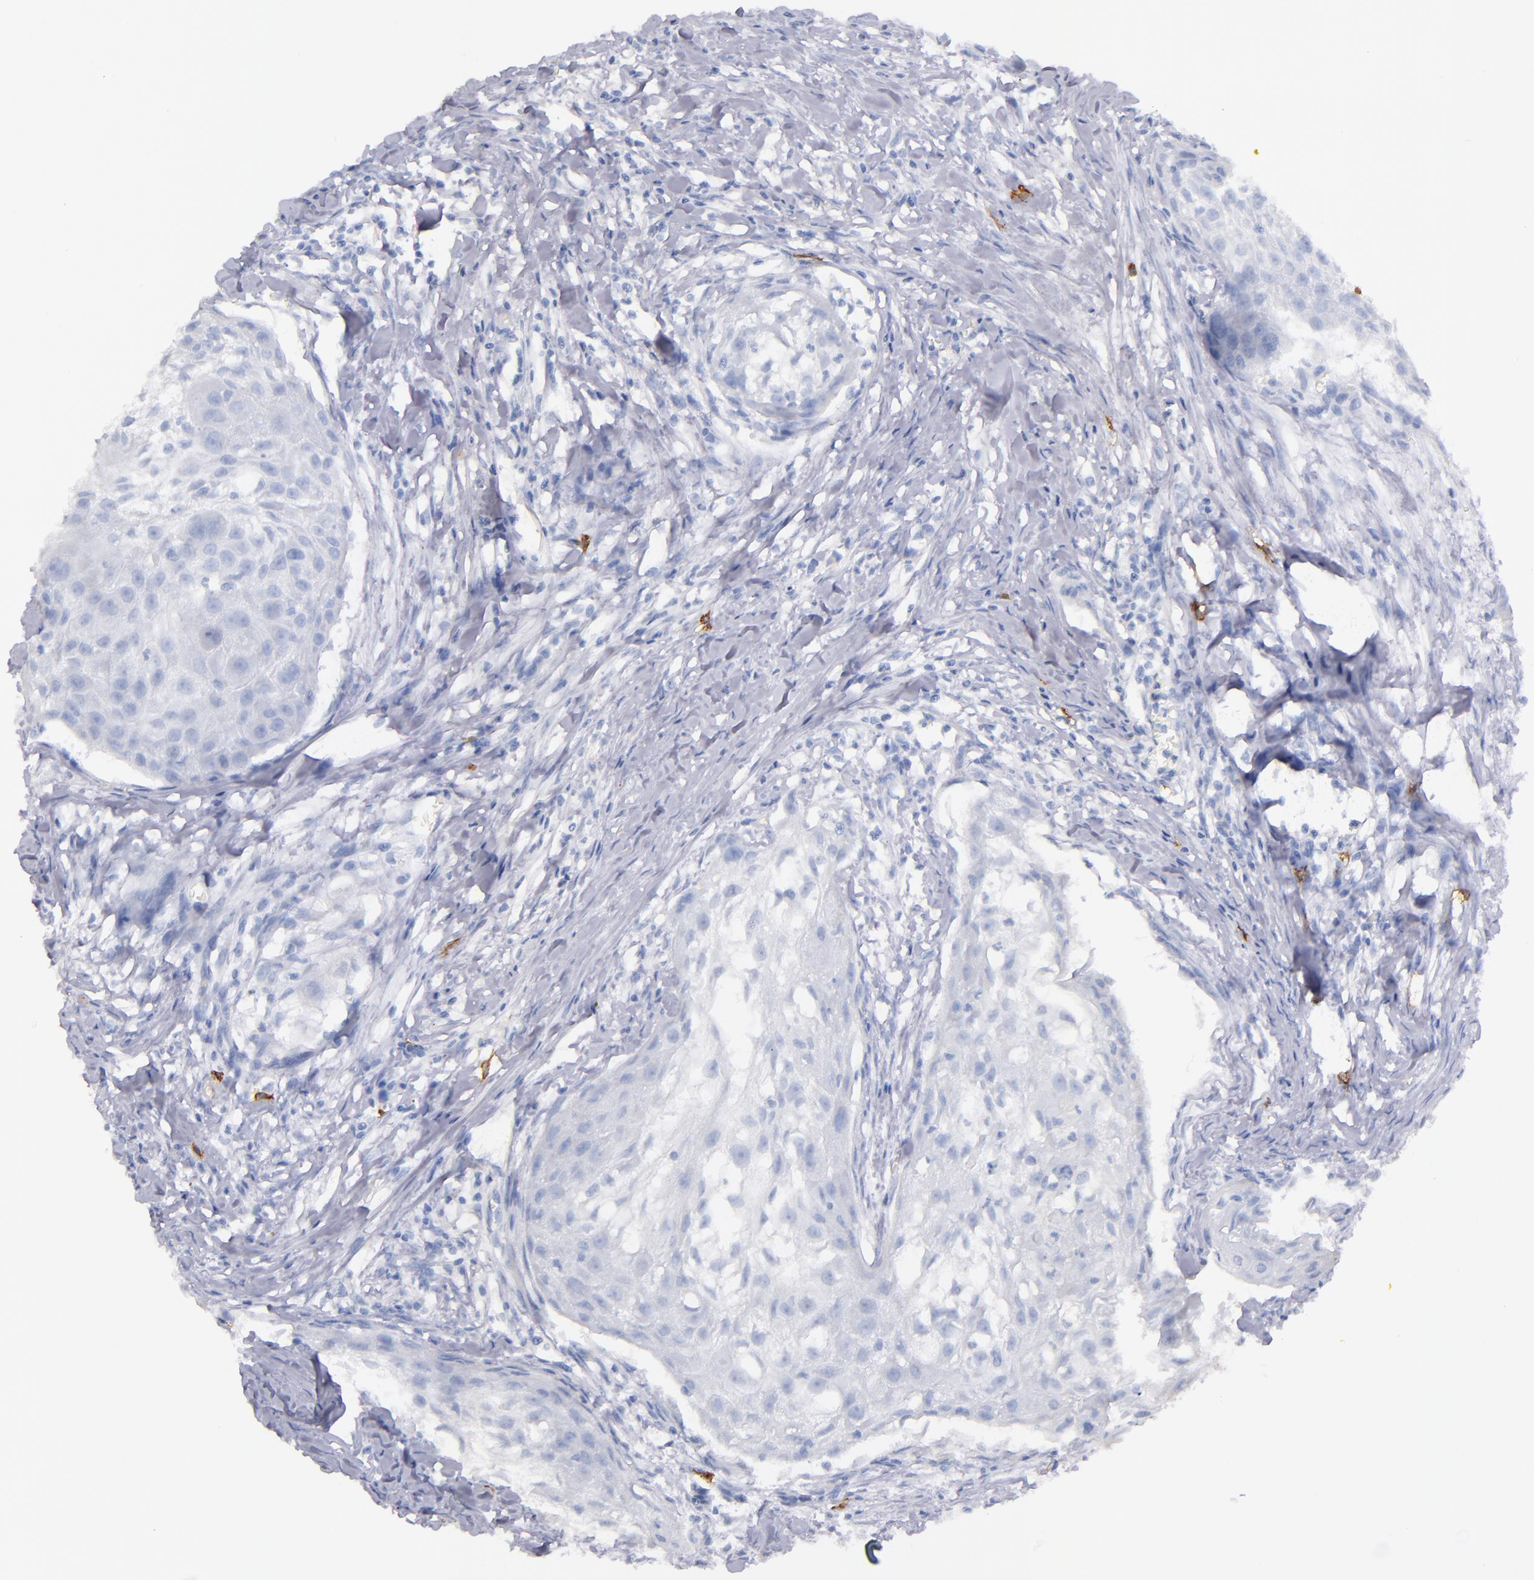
{"staining": {"intensity": "negative", "quantity": "none", "location": "none"}, "tissue": "head and neck cancer", "cell_type": "Tumor cells", "image_type": "cancer", "snomed": [{"axis": "morphology", "description": "Squamous cell carcinoma, NOS"}, {"axis": "topography", "description": "Head-Neck"}], "caption": "Tumor cells show no significant protein positivity in squamous cell carcinoma (head and neck).", "gene": "KIT", "patient": {"sex": "male", "age": 64}}